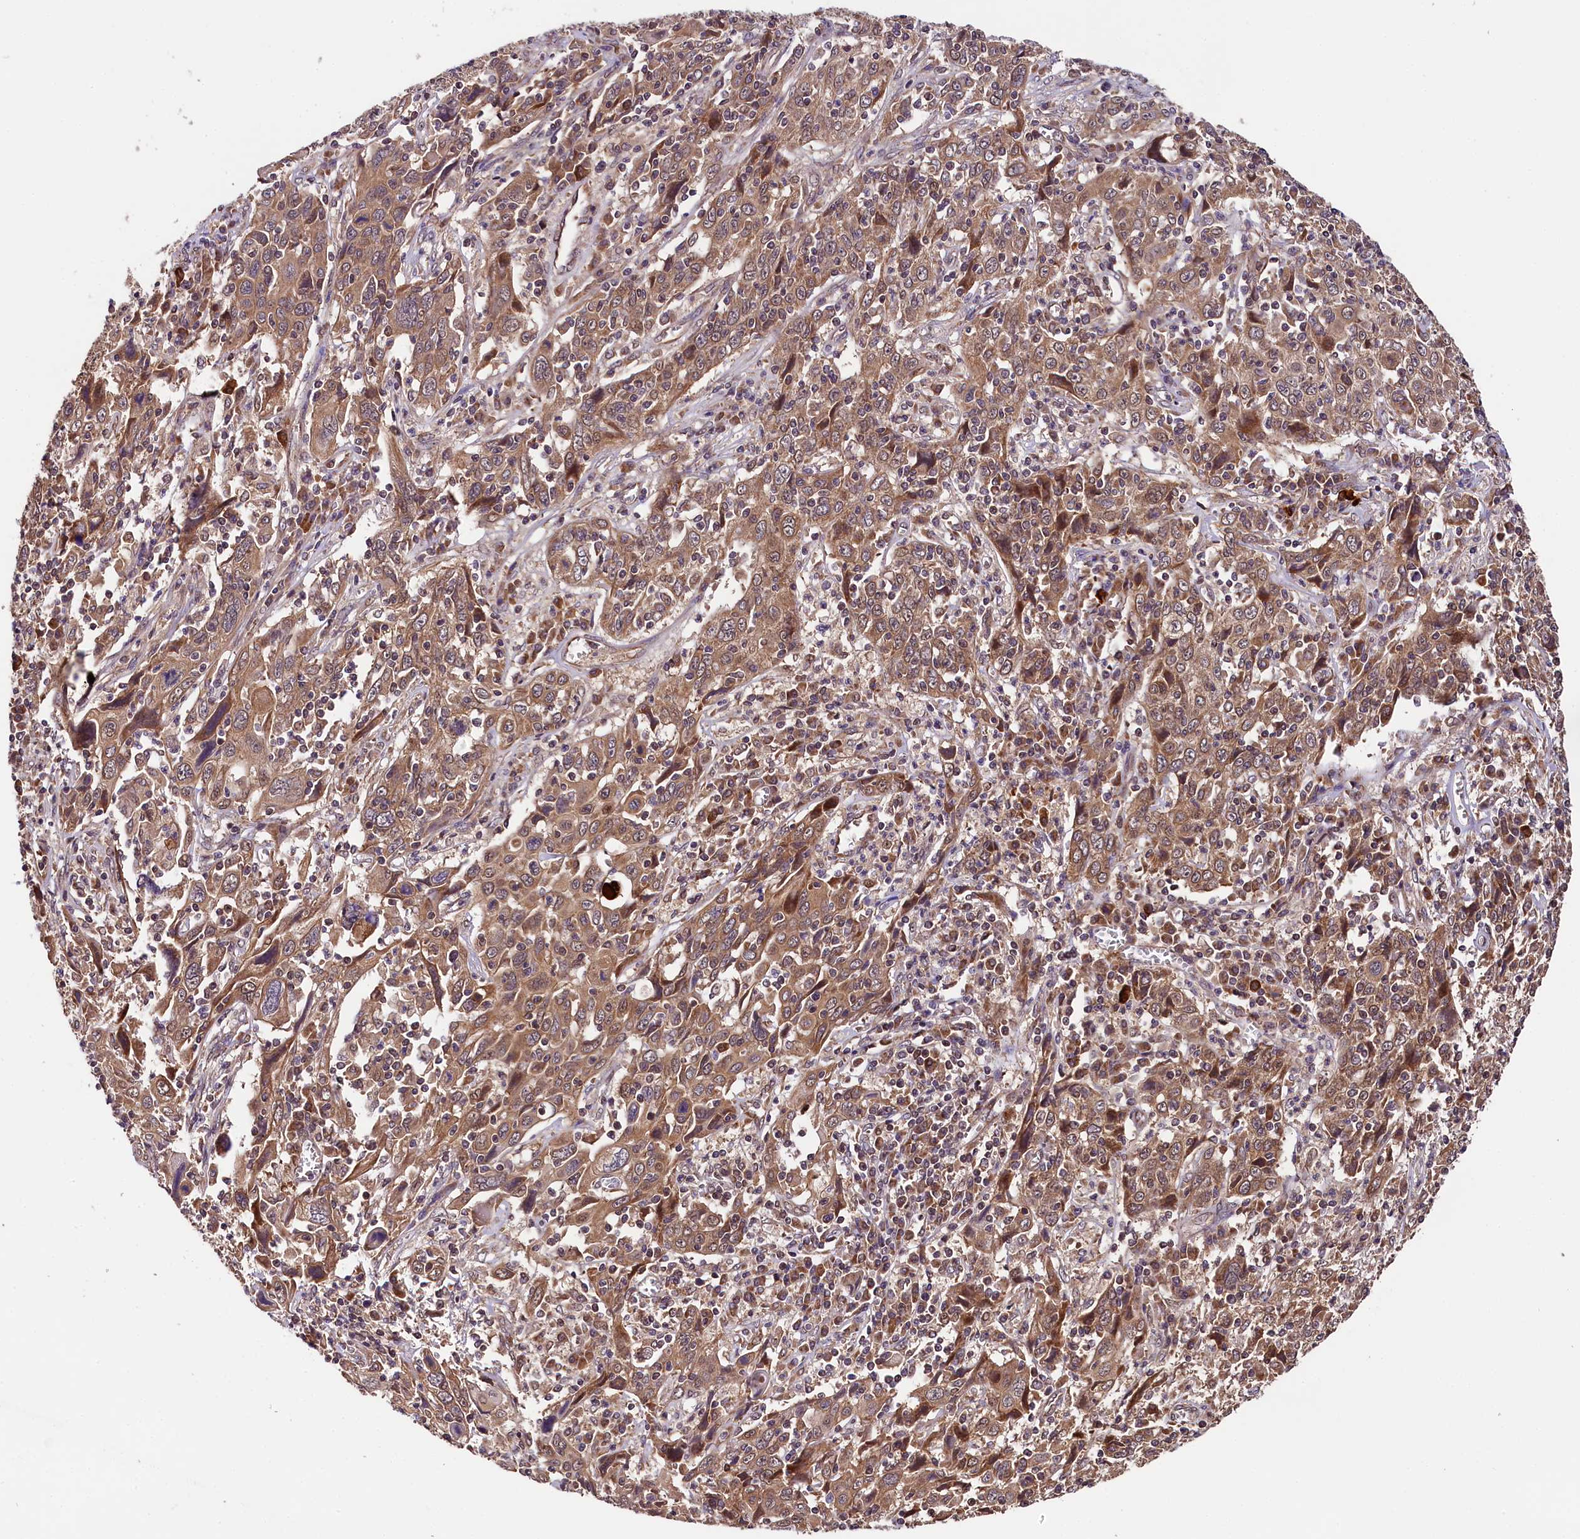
{"staining": {"intensity": "moderate", "quantity": ">75%", "location": "cytoplasmic/membranous"}, "tissue": "cervical cancer", "cell_type": "Tumor cells", "image_type": "cancer", "snomed": [{"axis": "morphology", "description": "Squamous cell carcinoma, NOS"}, {"axis": "topography", "description": "Cervix"}], "caption": "Immunohistochemical staining of cervical squamous cell carcinoma displays medium levels of moderate cytoplasmic/membranous positivity in about >75% of tumor cells.", "gene": "DOHH", "patient": {"sex": "female", "age": 46}}